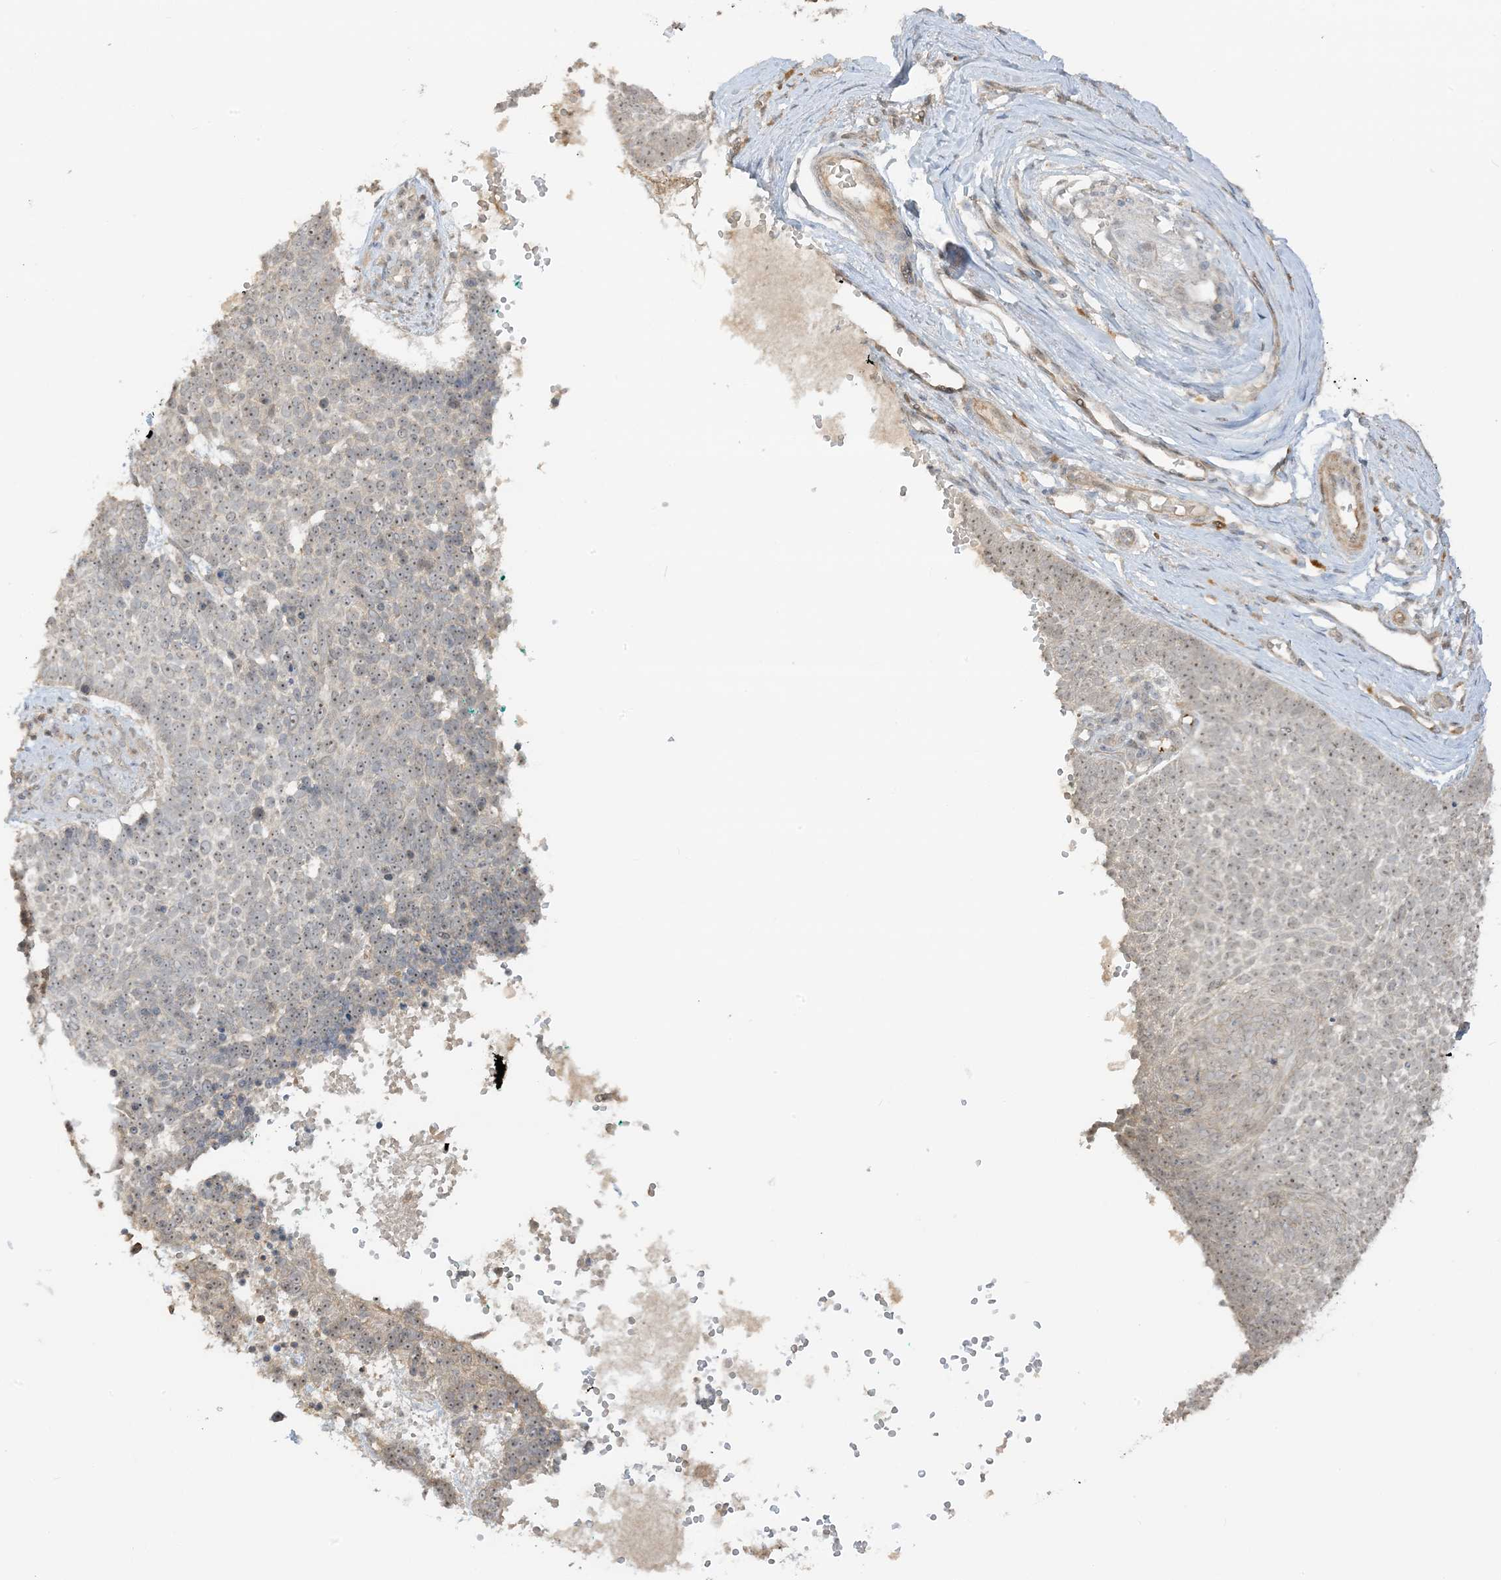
{"staining": {"intensity": "moderate", "quantity": ">75%", "location": "nuclear"}, "tissue": "skin cancer", "cell_type": "Tumor cells", "image_type": "cancer", "snomed": [{"axis": "morphology", "description": "Basal cell carcinoma"}, {"axis": "topography", "description": "Skin"}], "caption": "Immunohistochemistry (DAB (3,3'-diaminobenzidine)) staining of human skin cancer (basal cell carcinoma) shows moderate nuclear protein staining in approximately >75% of tumor cells.", "gene": "ETAA1", "patient": {"sex": "female", "age": 81}}